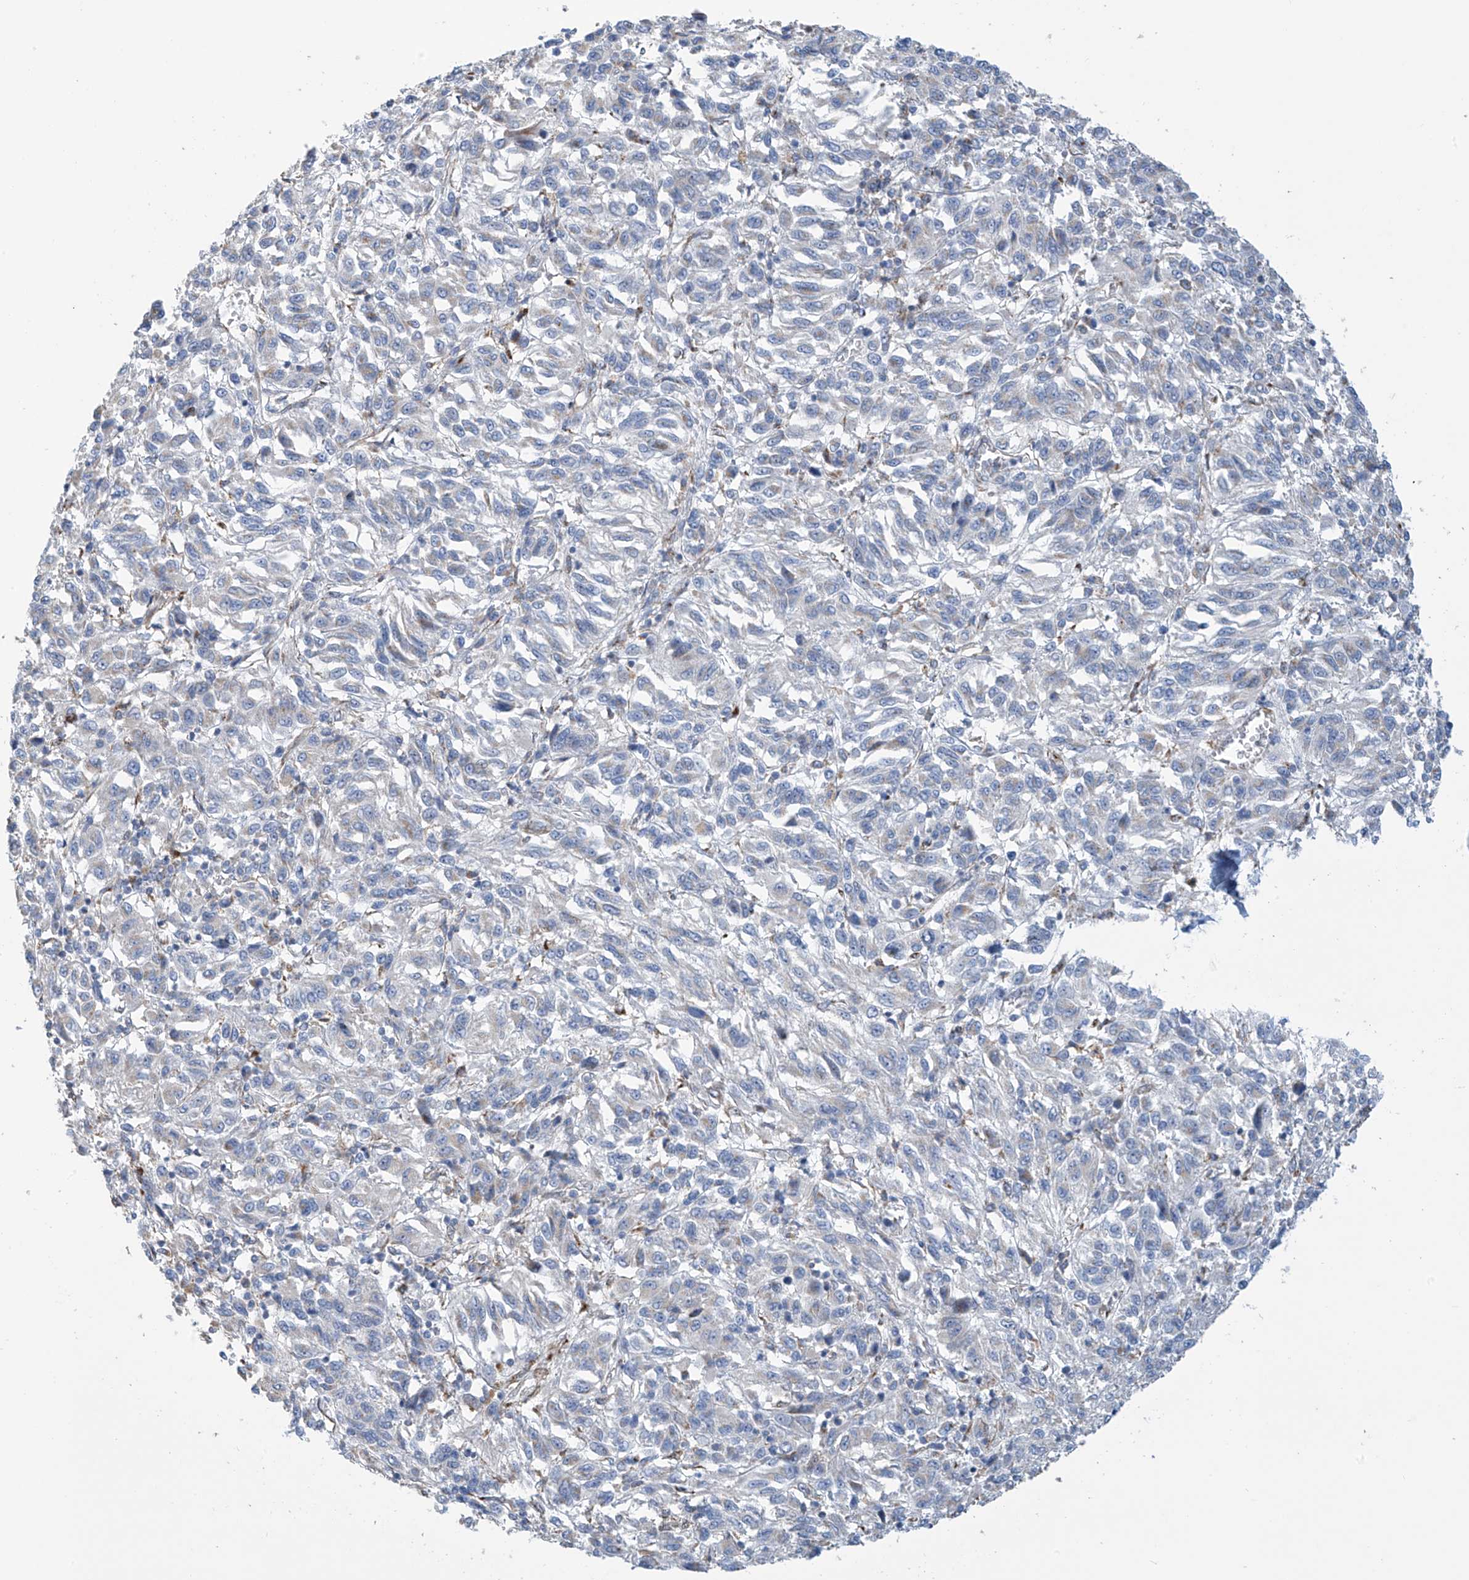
{"staining": {"intensity": "negative", "quantity": "none", "location": "none"}, "tissue": "melanoma", "cell_type": "Tumor cells", "image_type": "cancer", "snomed": [{"axis": "morphology", "description": "Malignant melanoma, Metastatic site"}, {"axis": "topography", "description": "Lung"}], "caption": "There is no significant positivity in tumor cells of malignant melanoma (metastatic site). (DAB IHC with hematoxylin counter stain).", "gene": "EIF5B", "patient": {"sex": "male", "age": 64}}